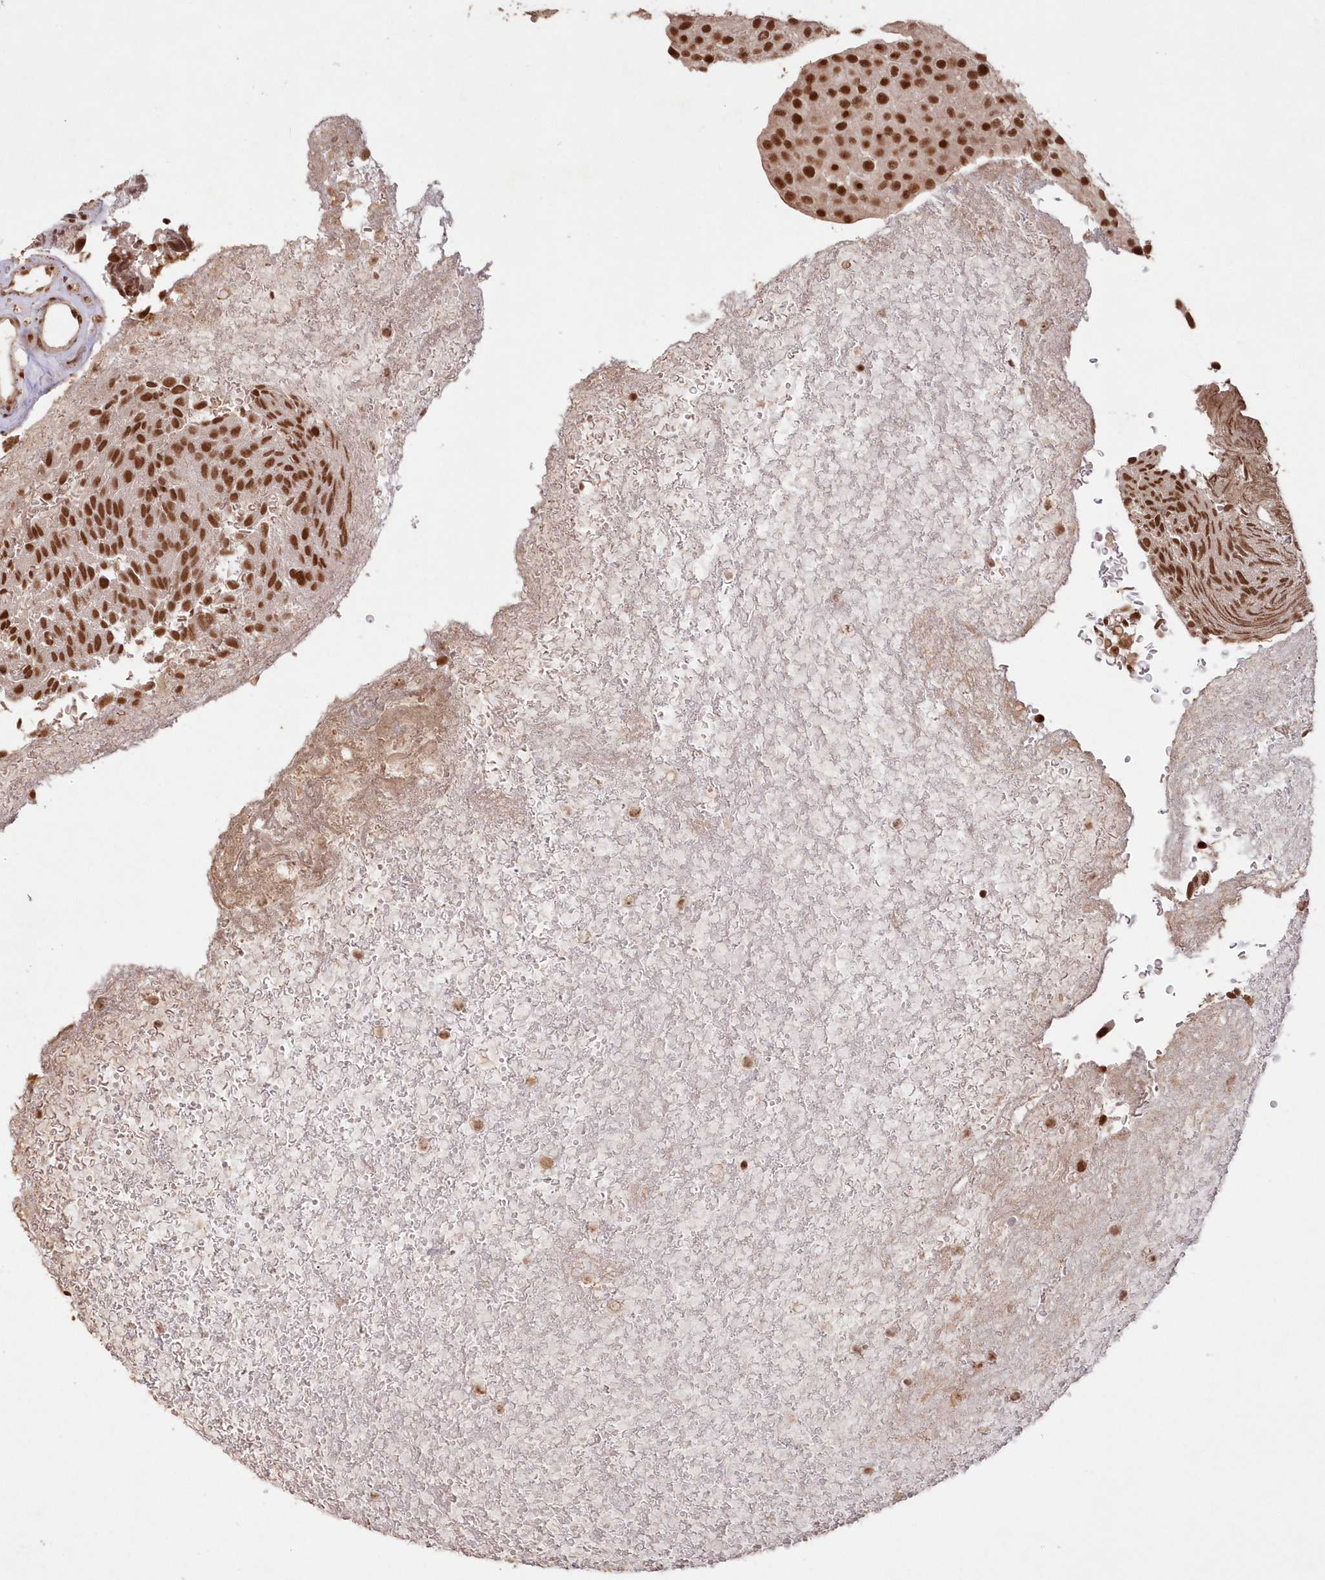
{"staining": {"intensity": "strong", "quantity": ">75%", "location": "nuclear"}, "tissue": "urothelial cancer", "cell_type": "Tumor cells", "image_type": "cancer", "snomed": [{"axis": "morphology", "description": "Urothelial carcinoma, Low grade"}, {"axis": "topography", "description": "Urinary bladder"}], "caption": "Immunohistochemistry (IHC) image of human urothelial cancer stained for a protein (brown), which reveals high levels of strong nuclear positivity in about >75% of tumor cells.", "gene": "PDS5A", "patient": {"sex": "male", "age": 78}}